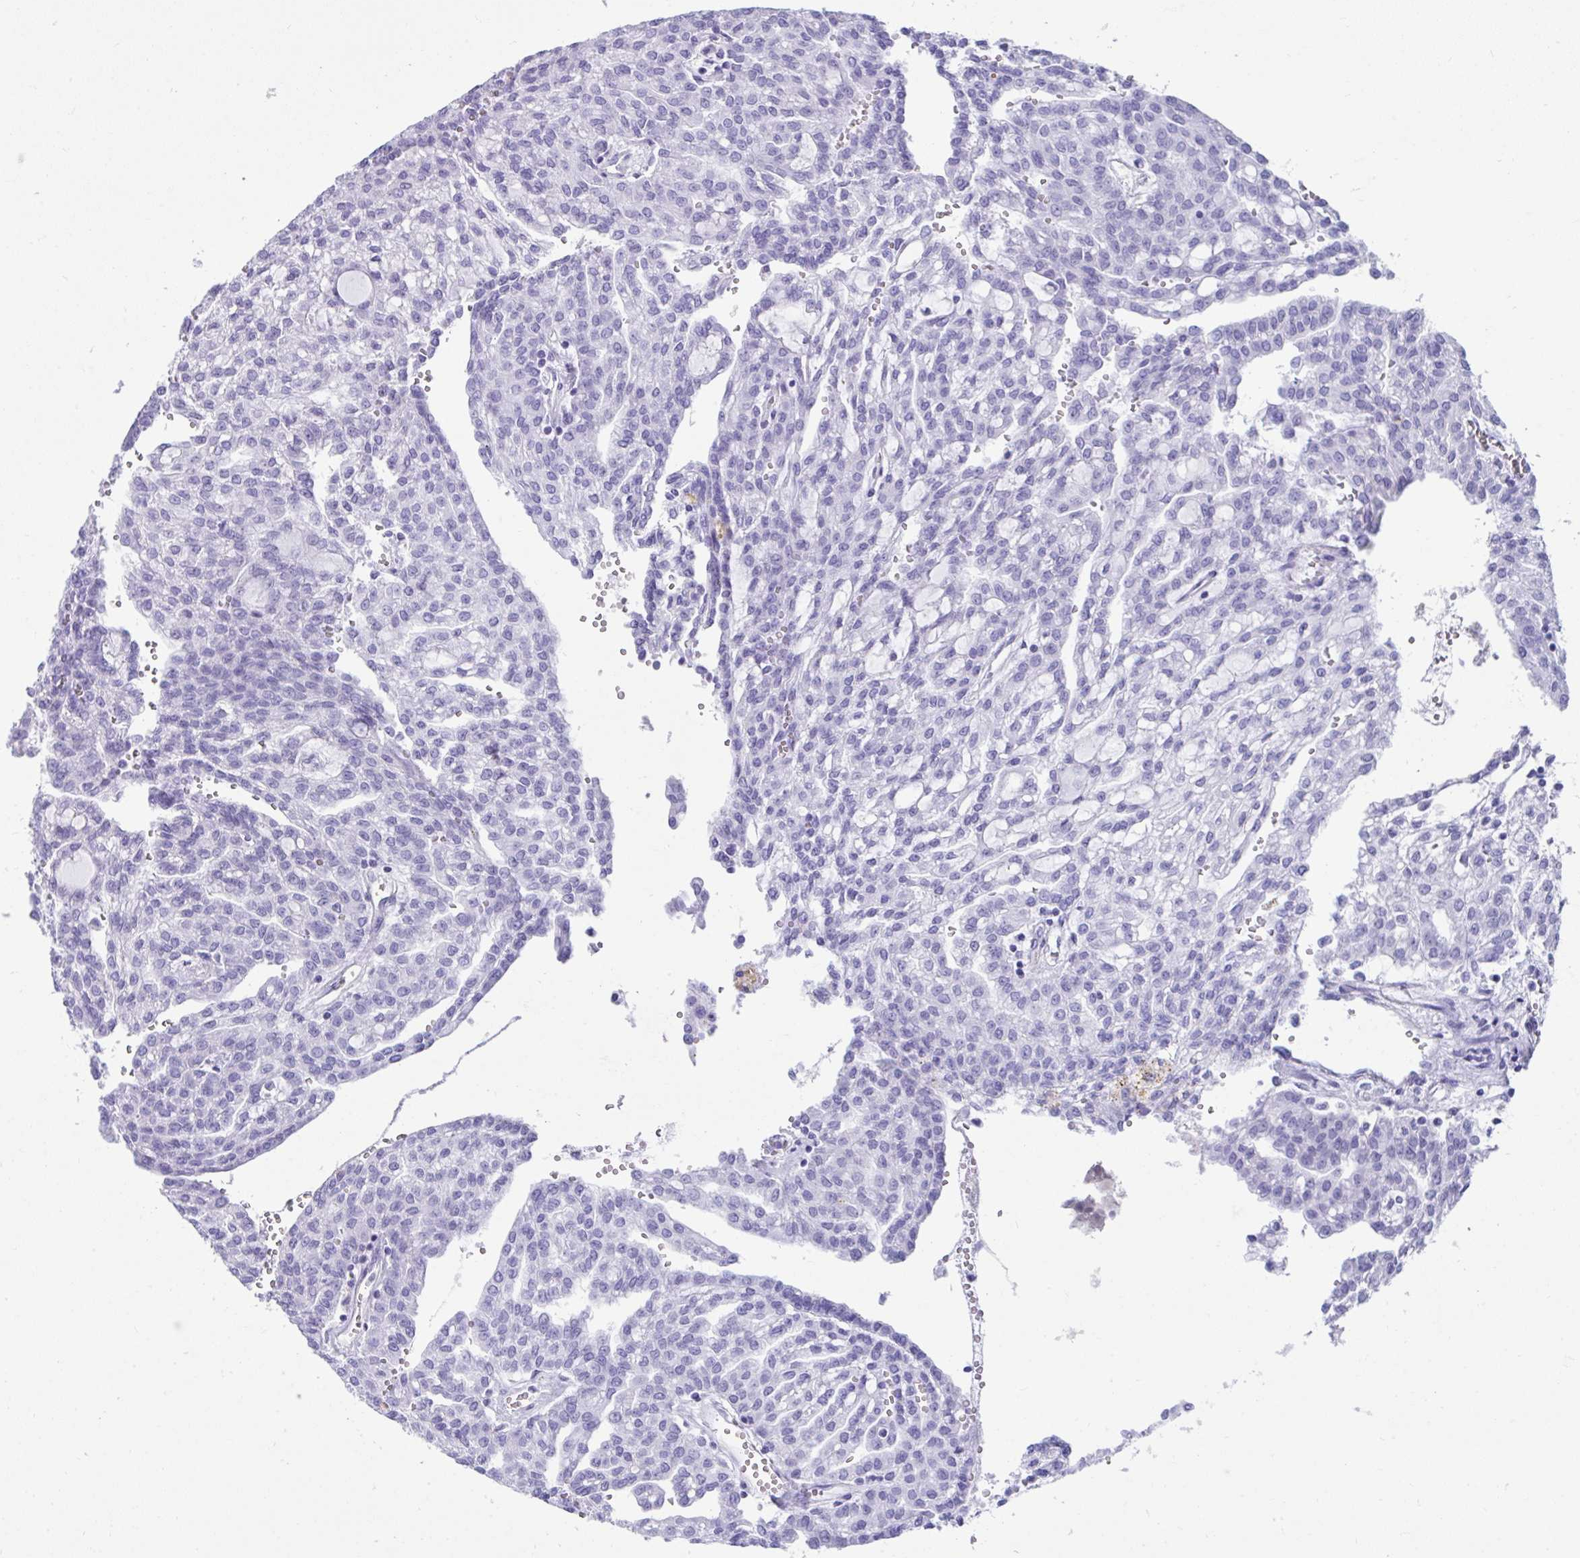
{"staining": {"intensity": "negative", "quantity": "none", "location": "none"}, "tissue": "renal cancer", "cell_type": "Tumor cells", "image_type": "cancer", "snomed": [{"axis": "morphology", "description": "Adenocarcinoma, NOS"}, {"axis": "topography", "description": "Kidney"}], "caption": "Renal cancer was stained to show a protein in brown. There is no significant staining in tumor cells. (DAB (3,3'-diaminobenzidine) immunohistochemistry (IHC) visualized using brightfield microscopy, high magnification).", "gene": "PSCA", "patient": {"sex": "male", "age": 63}}